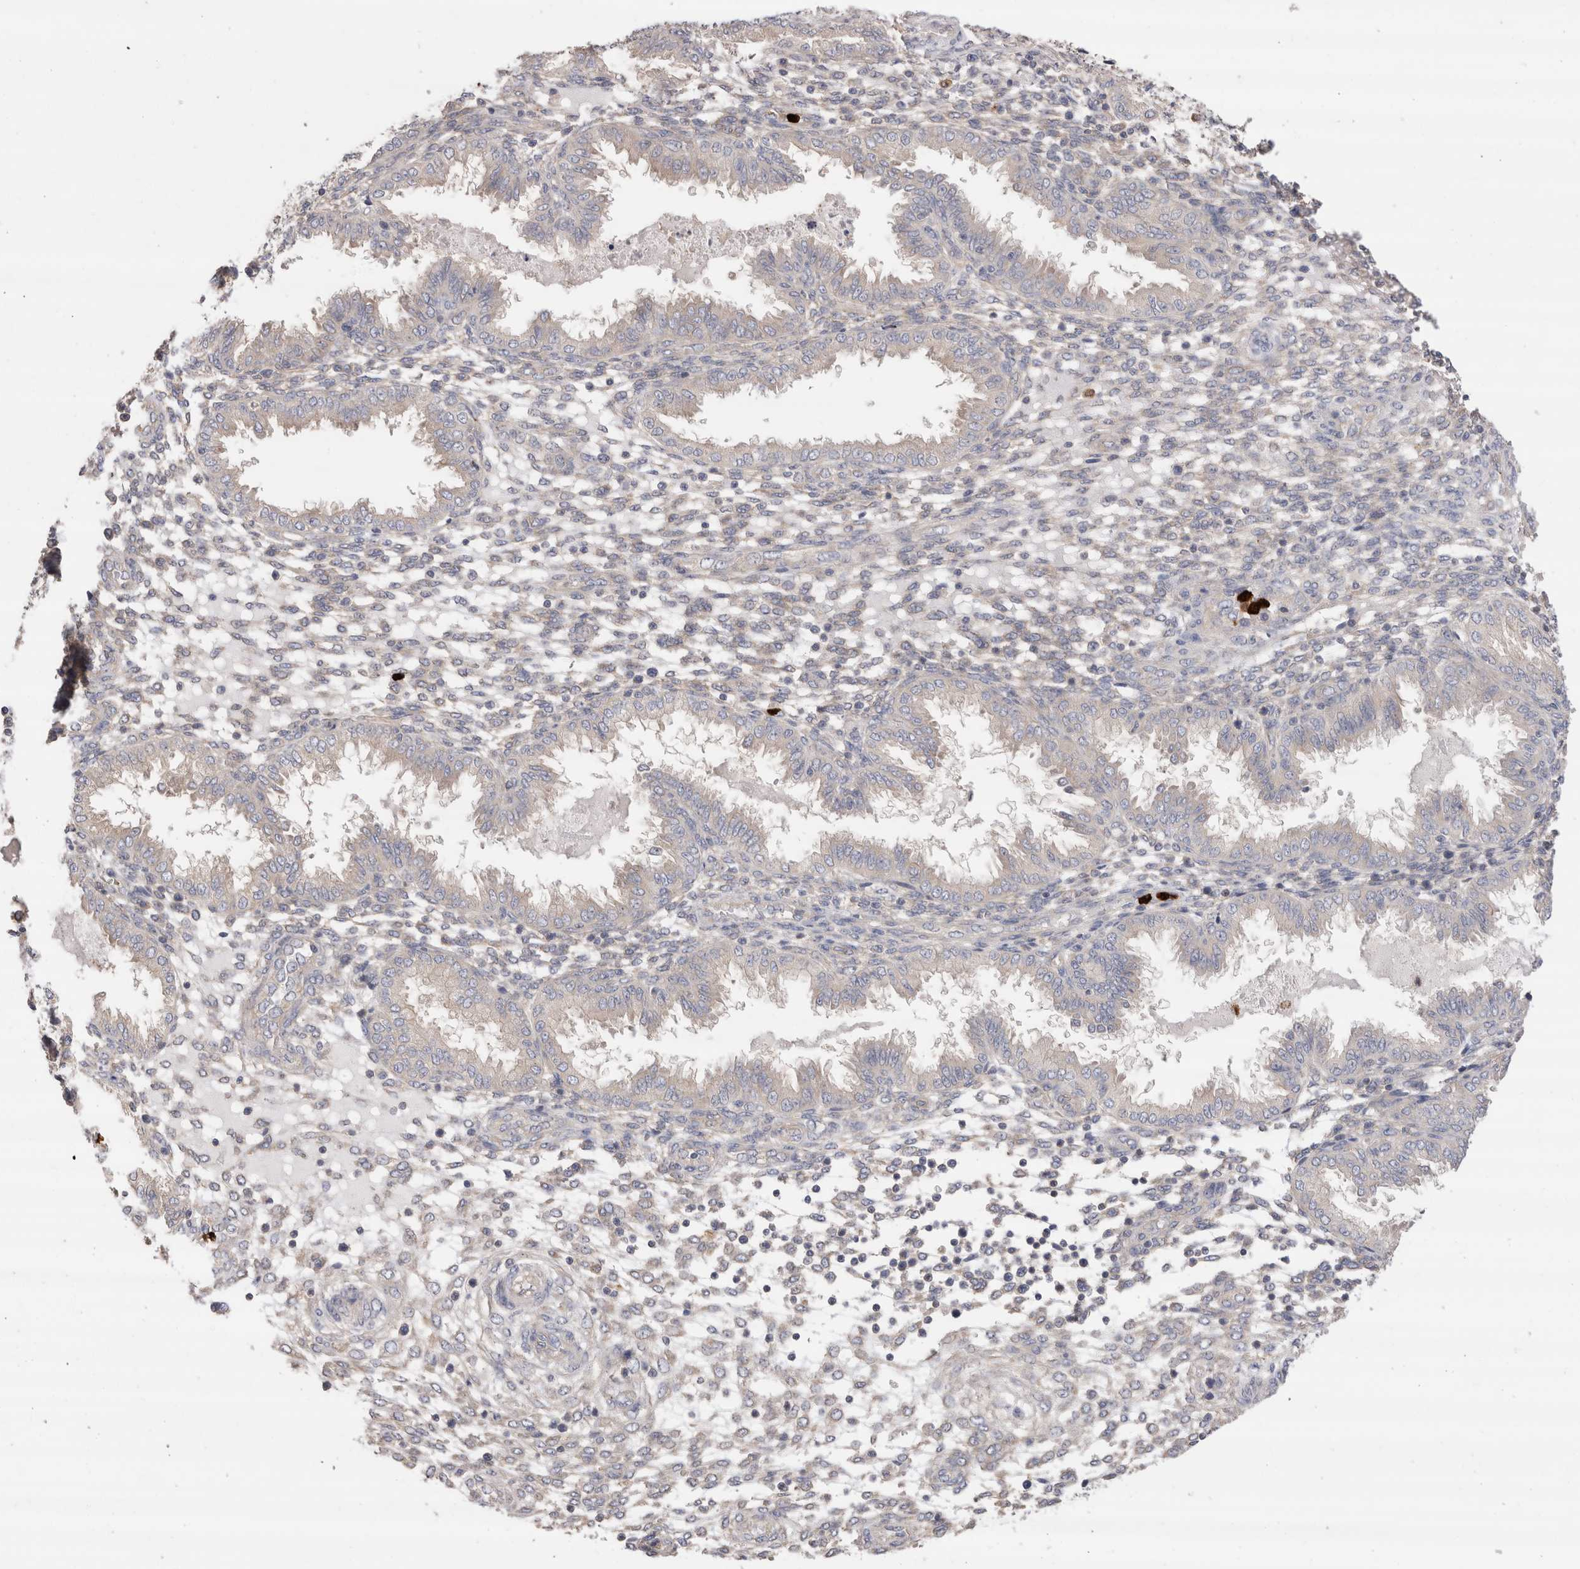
{"staining": {"intensity": "negative", "quantity": "none", "location": "none"}, "tissue": "endometrium", "cell_type": "Cells in endometrial stroma", "image_type": "normal", "snomed": [{"axis": "morphology", "description": "Normal tissue, NOS"}, {"axis": "topography", "description": "Endometrium"}], "caption": "Immunohistochemistry of unremarkable human endometrium exhibits no positivity in cells in endometrial stroma.", "gene": "NXT2", "patient": {"sex": "female", "age": 33}}